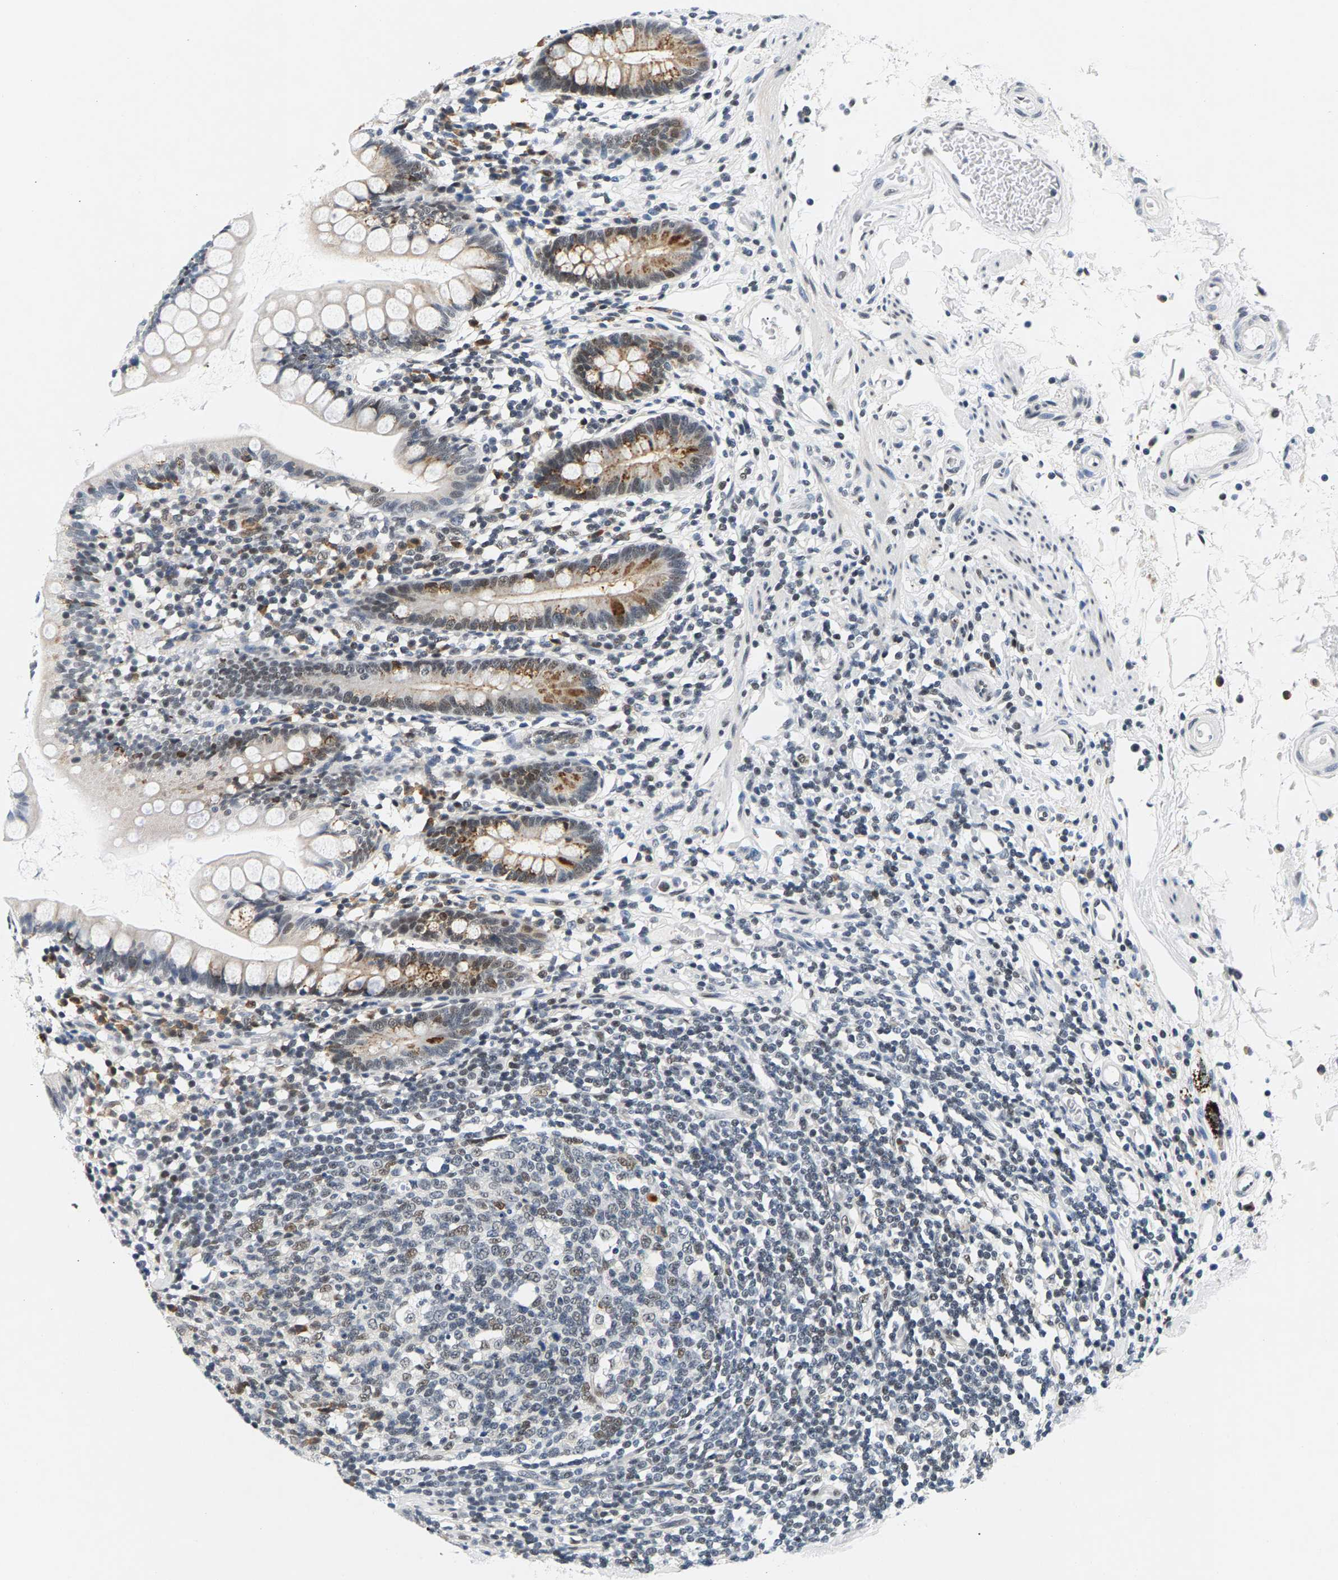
{"staining": {"intensity": "moderate", "quantity": "<25%", "location": "cytoplasmic/membranous,nuclear"}, "tissue": "small intestine", "cell_type": "Glandular cells", "image_type": "normal", "snomed": [{"axis": "morphology", "description": "Normal tissue, NOS"}, {"axis": "topography", "description": "Small intestine"}], "caption": "A low amount of moderate cytoplasmic/membranous,nuclear expression is appreciated in approximately <25% of glandular cells in benign small intestine.", "gene": "ATF2", "patient": {"sex": "female", "age": 84}}